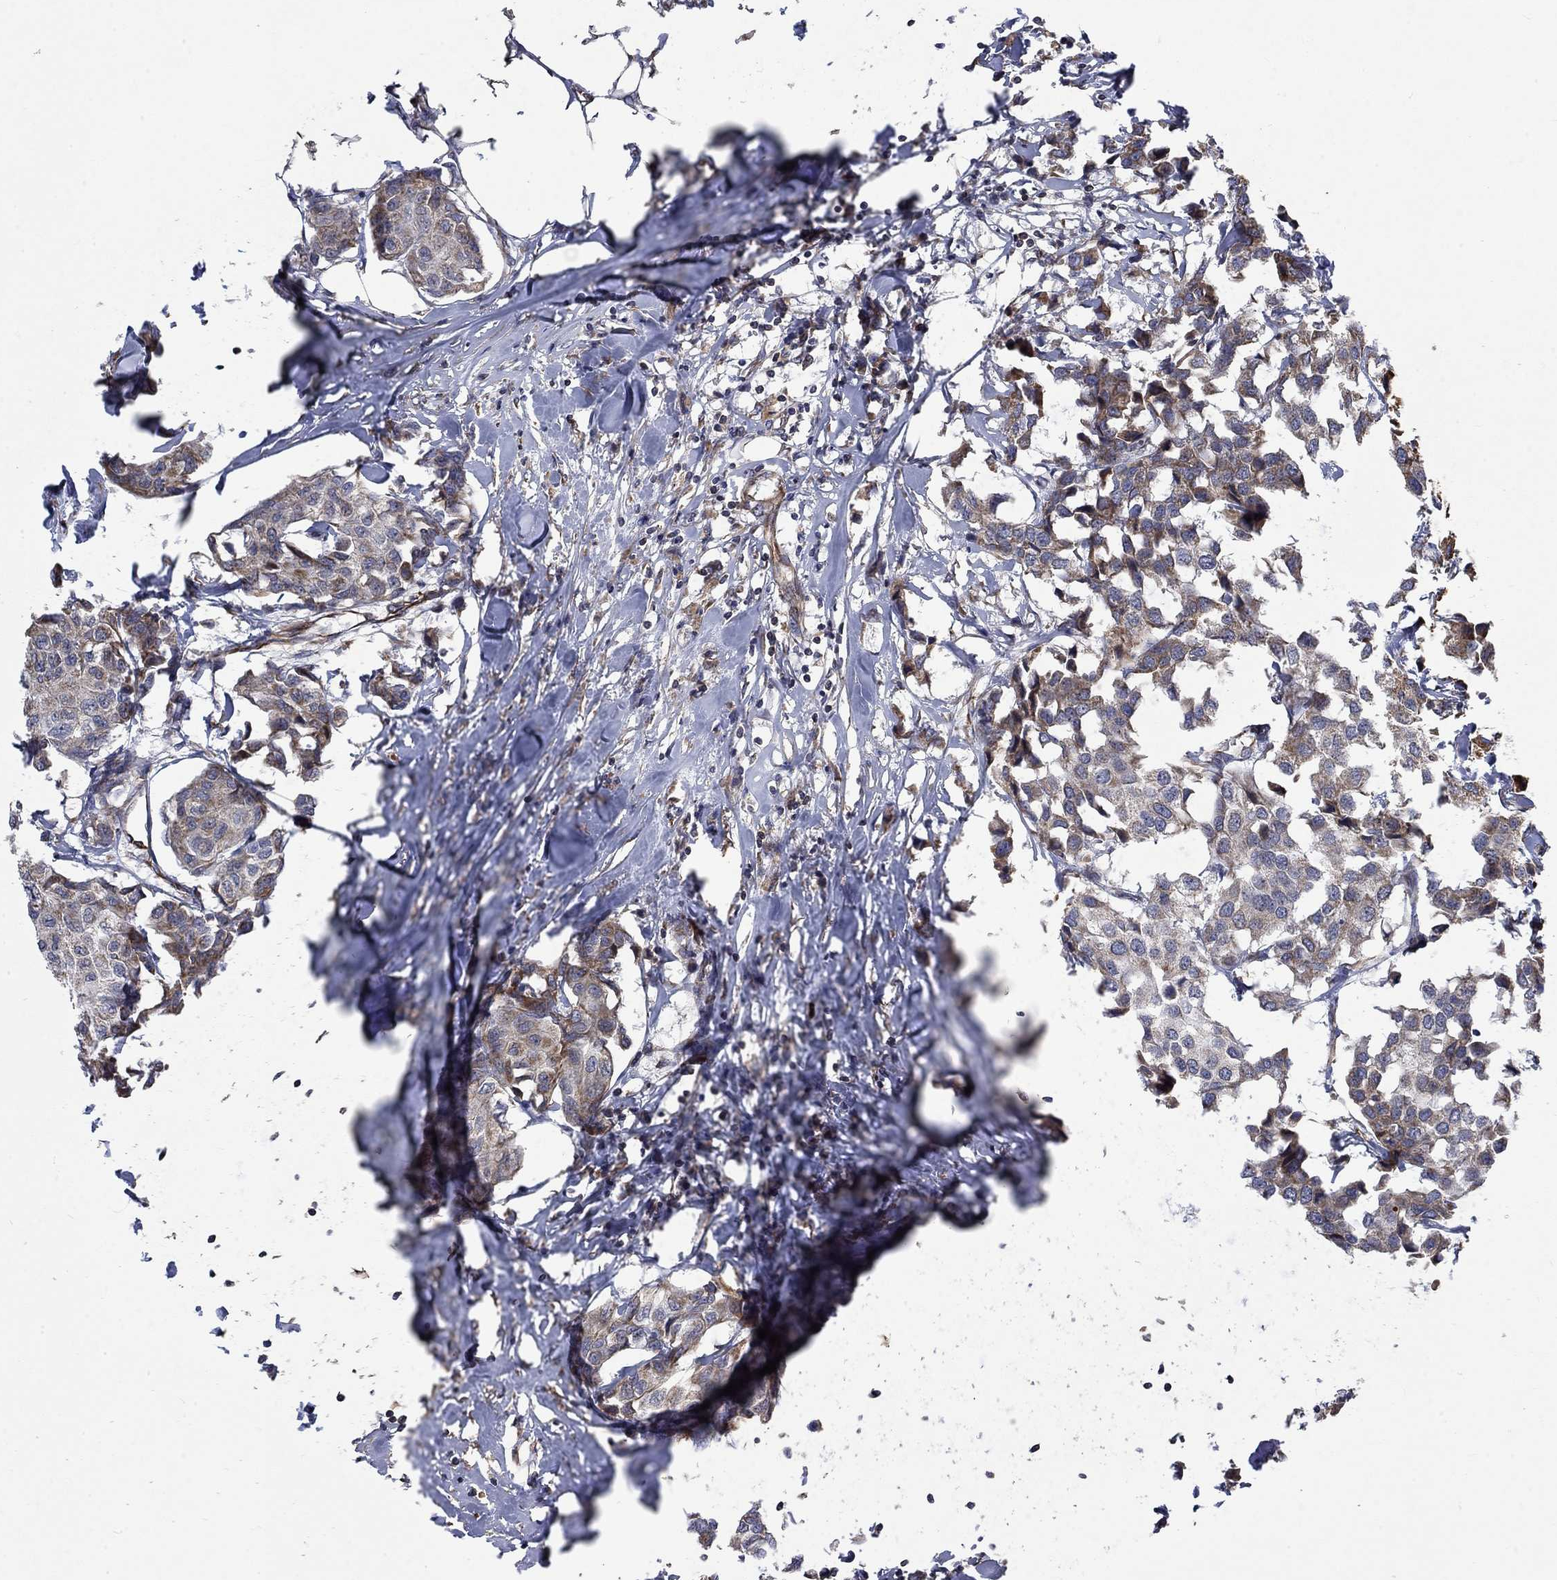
{"staining": {"intensity": "weak", "quantity": "25%-75%", "location": "cytoplasmic/membranous"}, "tissue": "breast cancer", "cell_type": "Tumor cells", "image_type": "cancer", "snomed": [{"axis": "morphology", "description": "Duct carcinoma"}, {"axis": "topography", "description": "Breast"}], "caption": "Intraductal carcinoma (breast) tissue reveals weak cytoplasmic/membranous expression in approximately 25%-75% of tumor cells, visualized by immunohistochemistry.", "gene": "NDUFC1", "patient": {"sex": "female", "age": 80}}